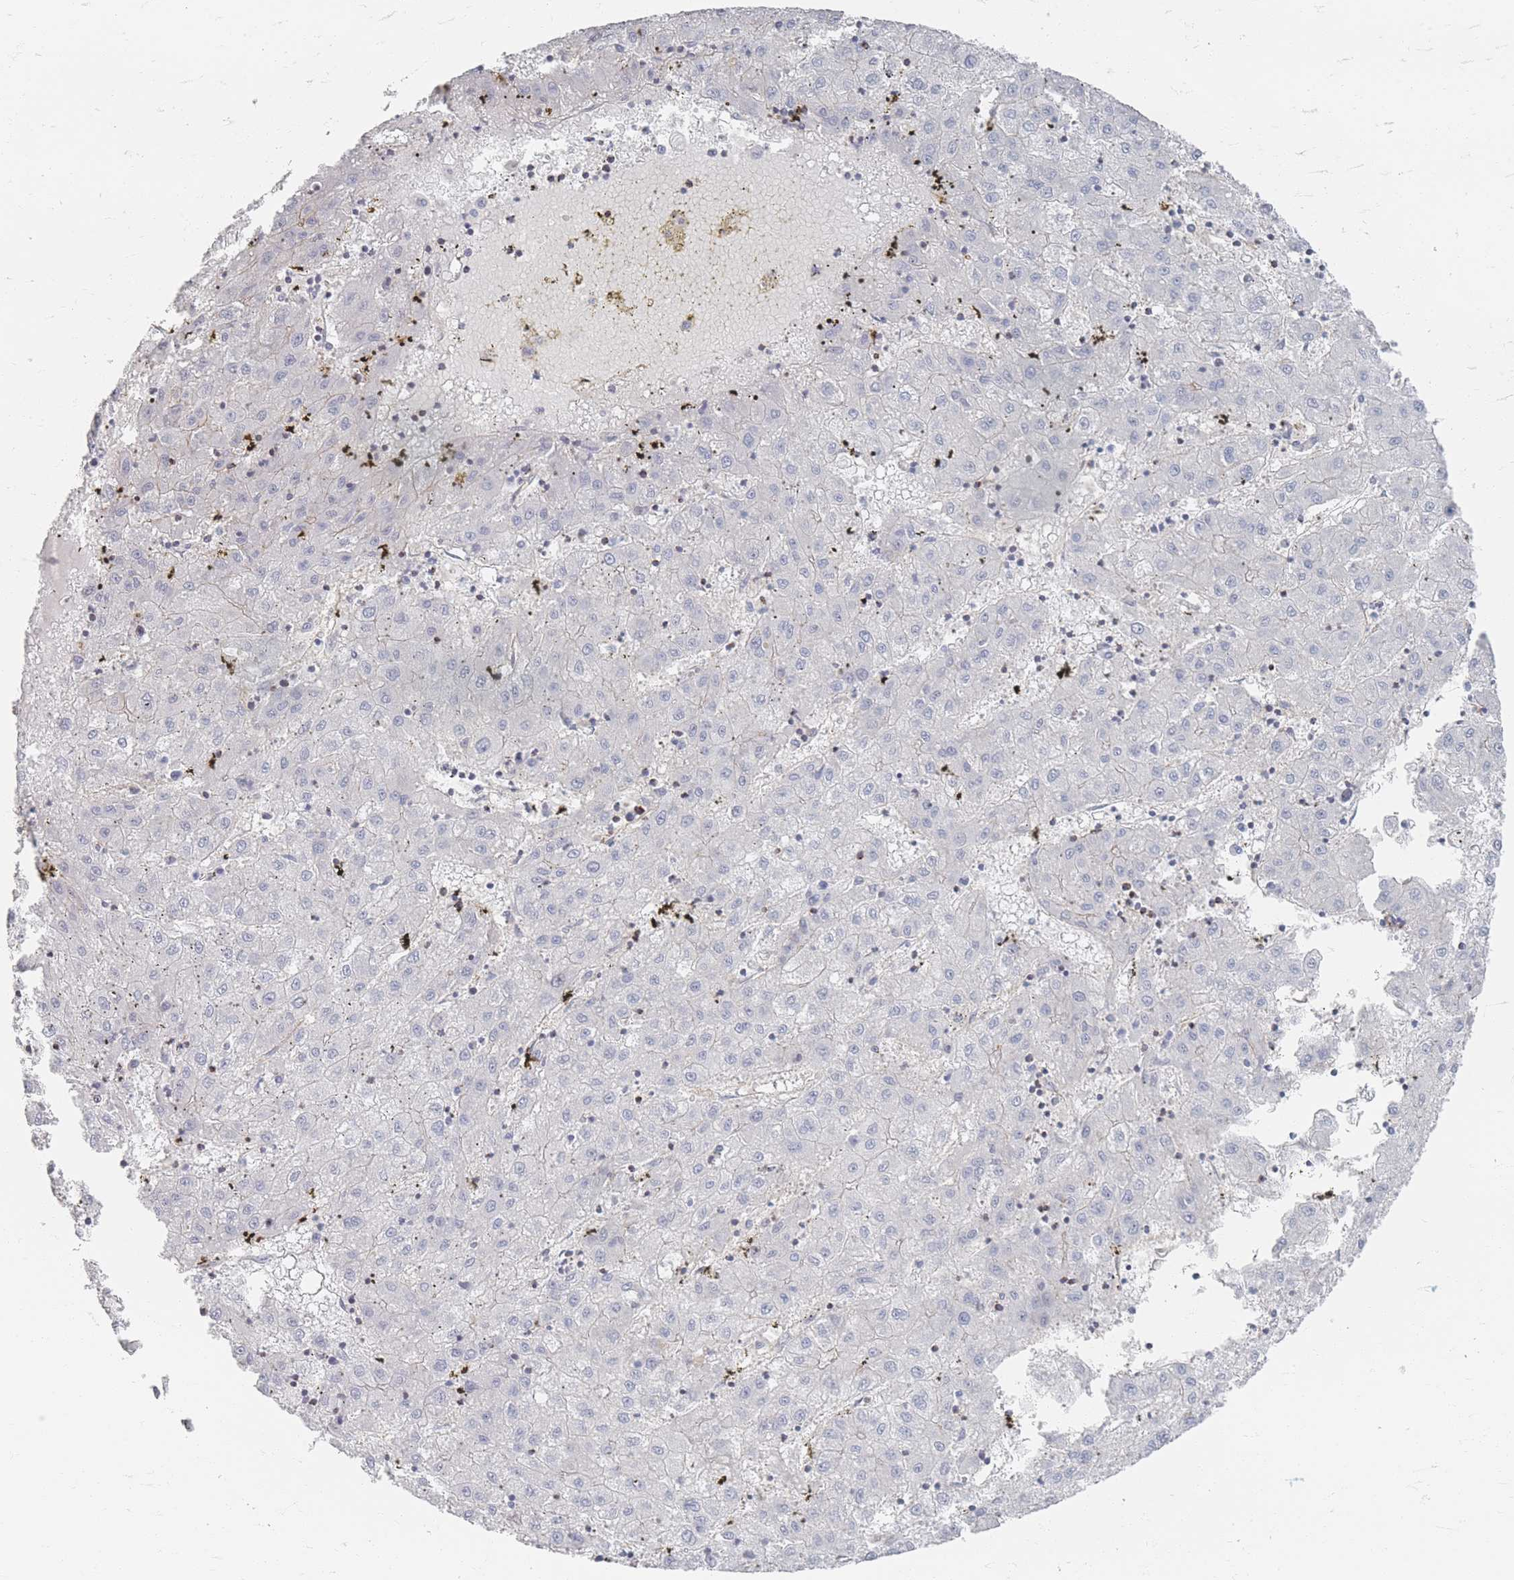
{"staining": {"intensity": "negative", "quantity": "none", "location": "none"}, "tissue": "liver cancer", "cell_type": "Tumor cells", "image_type": "cancer", "snomed": [{"axis": "morphology", "description": "Carcinoma, Hepatocellular, NOS"}, {"axis": "topography", "description": "Liver"}], "caption": "A photomicrograph of liver cancer stained for a protein shows no brown staining in tumor cells.", "gene": "GNB1", "patient": {"sex": "male", "age": 72}}